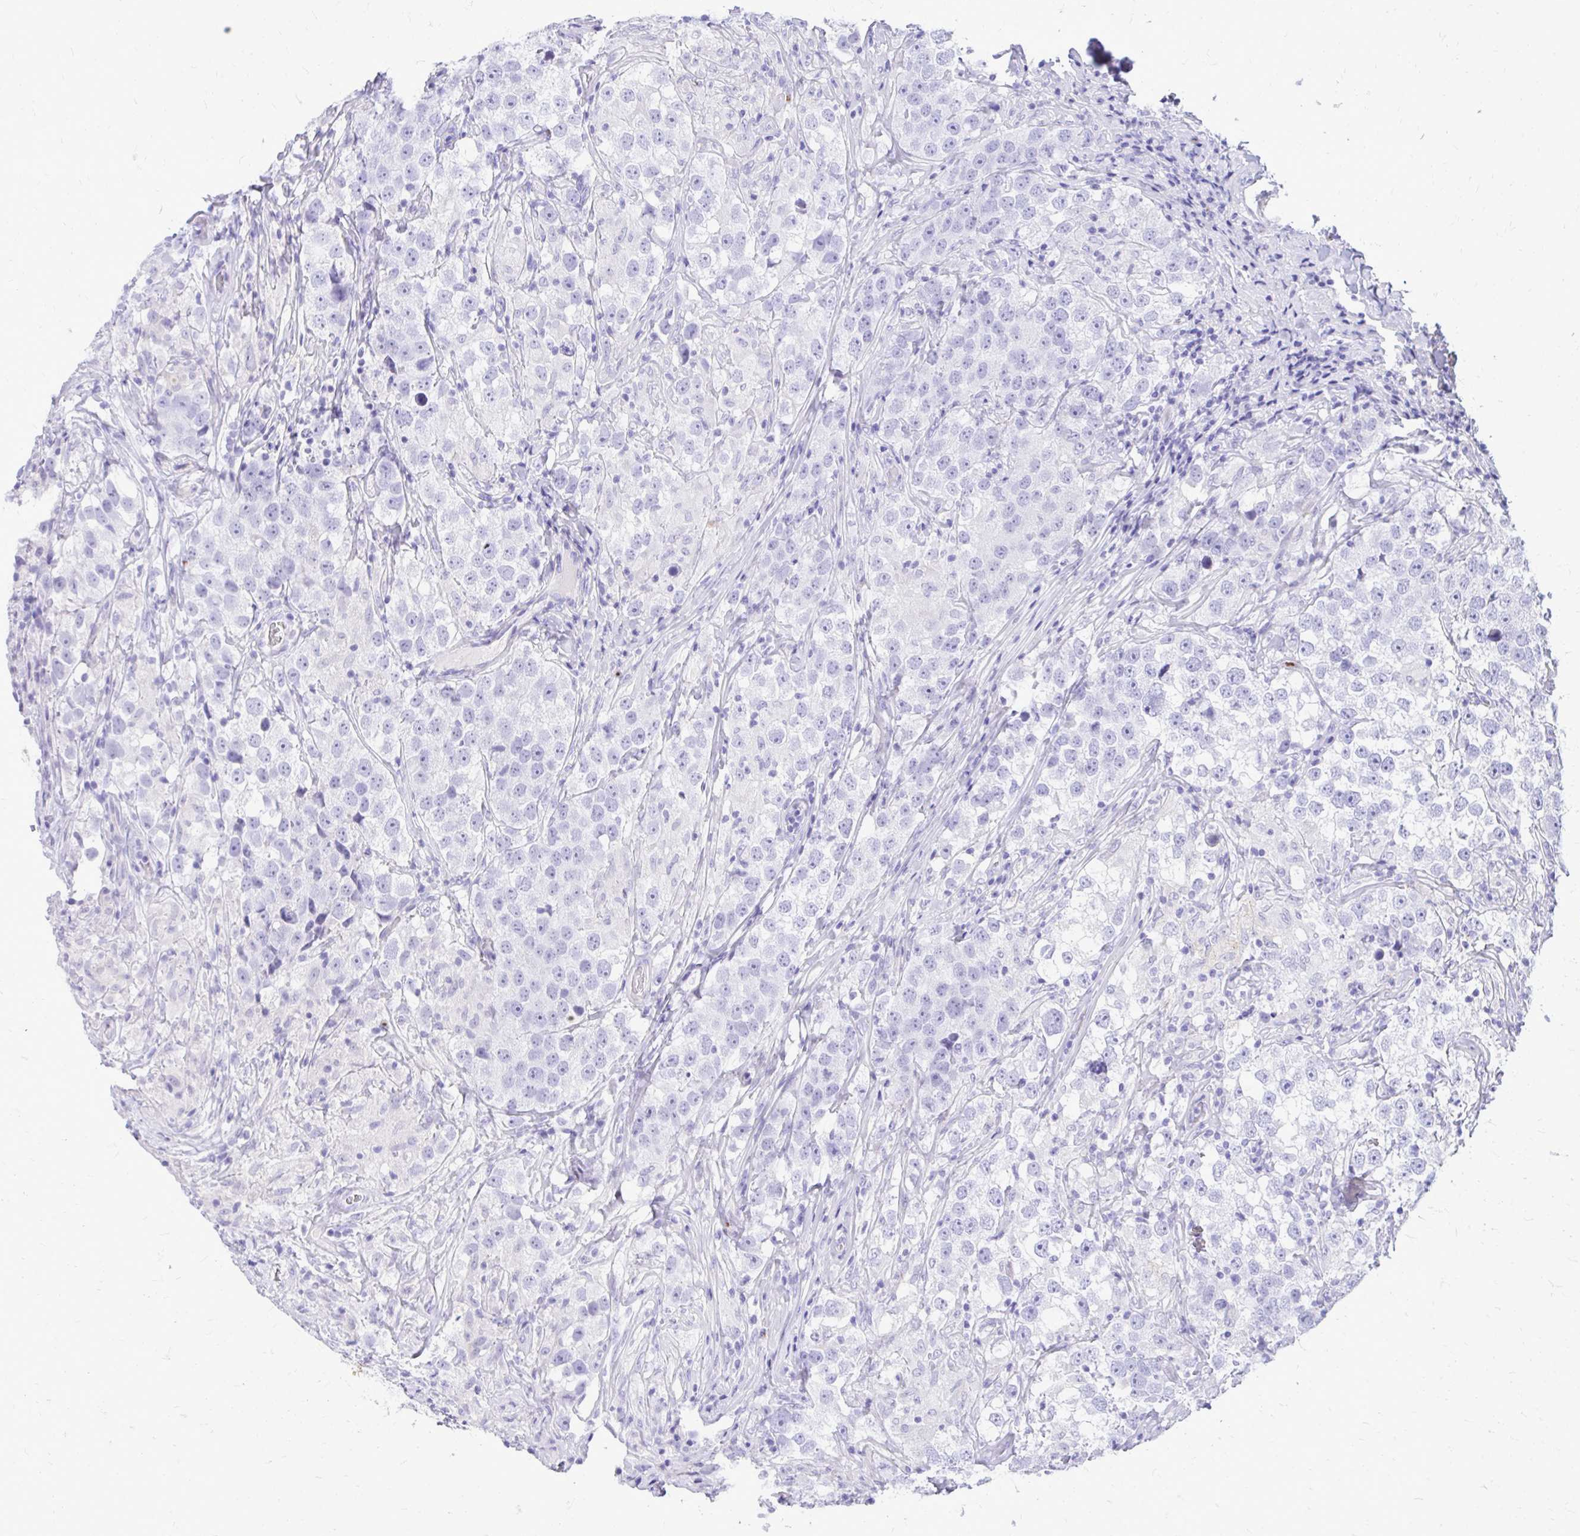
{"staining": {"intensity": "negative", "quantity": "none", "location": "none"}, "tissue": "testis cancer", "cell_type": "Tumor cells", "image_type": "cancer", "snomed": [{"axis": "morphology", "description": "Seminoma, NOS"}, {"axis": "topography", "description": "Testis"}], "caption": "This image is of testis cancer stained with immunohistochemistry to label a protein in brown with the nuclei are counter-stained blue. There is no positivity in tumor cells.", "gene": "ANKDD1B", "patient": {"sex": "male", "age": 46}}